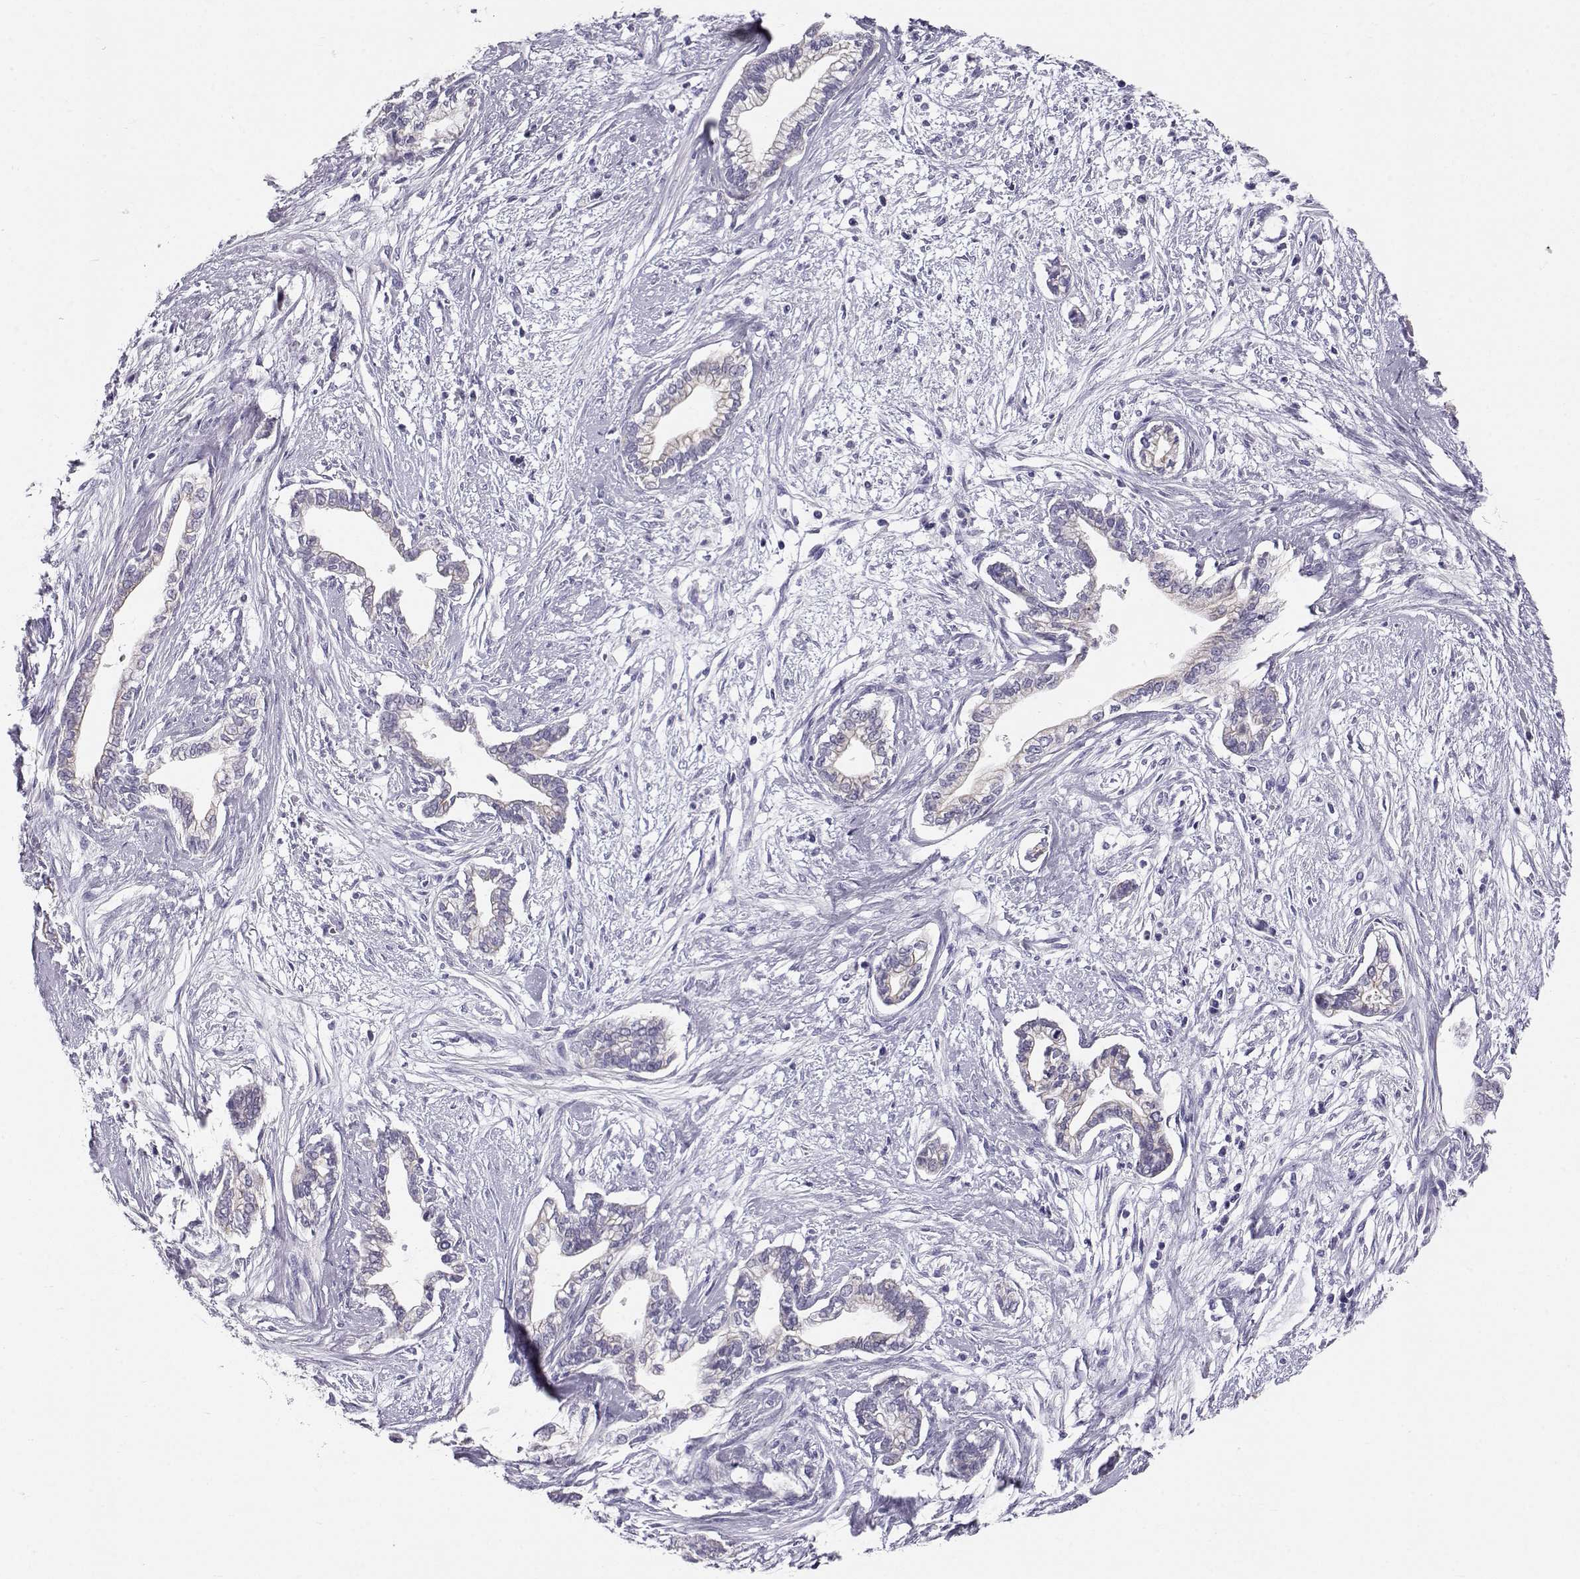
{"staining": {"intensity": "weak", "quantity": ">75%", "location": "cytoplasmic/membranous"}, "tissue": "cervical cancer", "cell_type": "Tumor cells", "image_type": "cancer", "snomed": [{"axis": "morphology", "description": "Adenocarcinoma, NOS"}, {"axis": "topography", "description": "Cervix"}], "caption": "IHC of human cervical adenocarcinoma demonstrates low levels of weak cytoplasmic/membranous expression in about >75% of tumor cells.", "gene": "GPR26", "patient": {"sex": "female", "age": 62}}